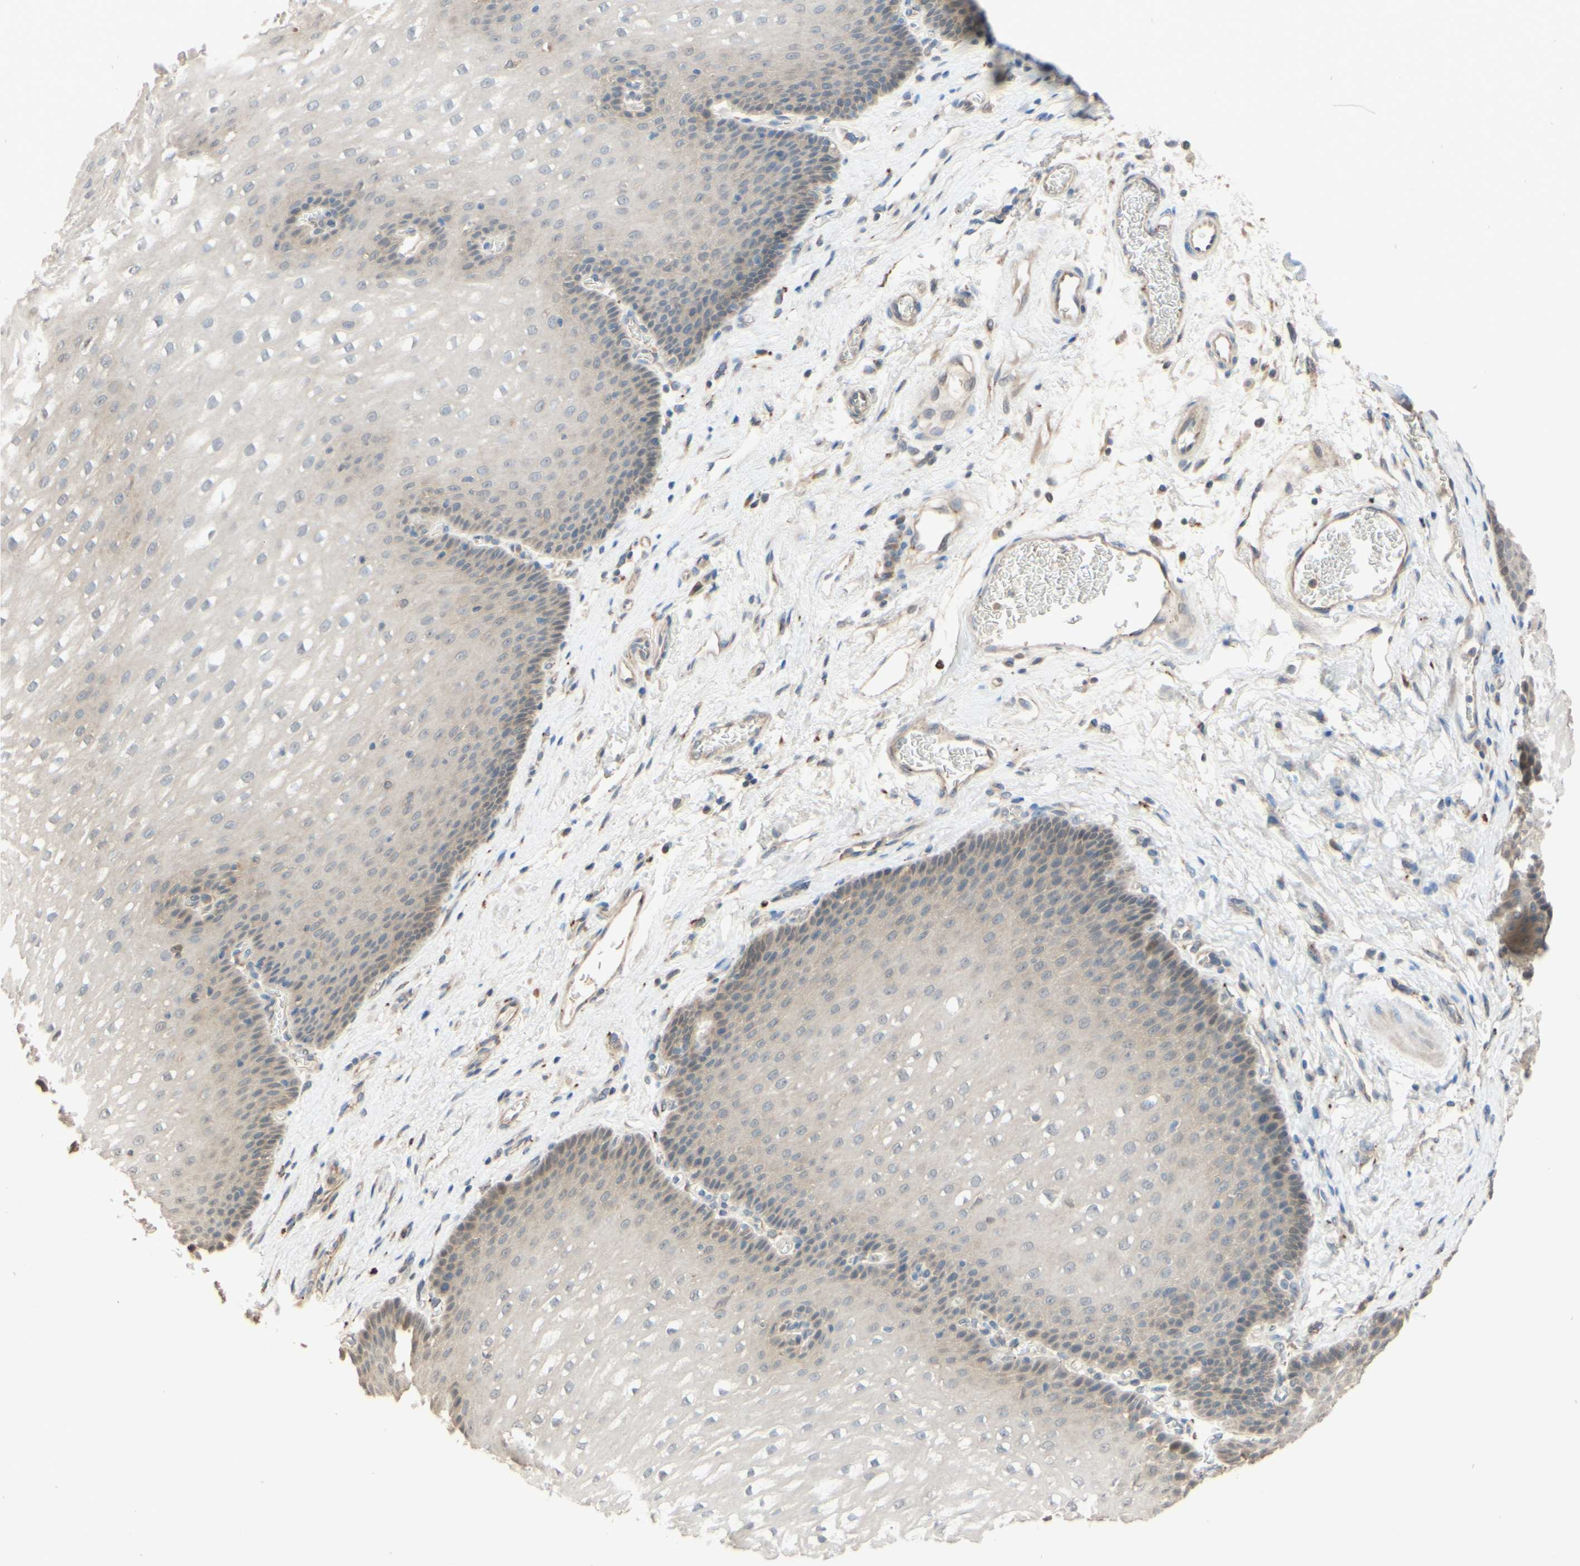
{"staining": {"intensity": "weak", "quantity": "<25%", "location": "cytoplasmic/membranous"}, "tissue": "esophagus", "cell_type": "Squamous epithelial cells", "image_type": "normal", "snomed": [{"axis": "morphology", "description": "Normal tissue, NOS"}, {"axis": "topography", "description": "Esophagus"}], "caption": "This is an immunohistochemistry (IHC) histopathology image of benign human esophagus. There is no positivity in squamous epithelial cells.", "gene": "SMIM19", "patient": {"sex": "male", "age": 48}}